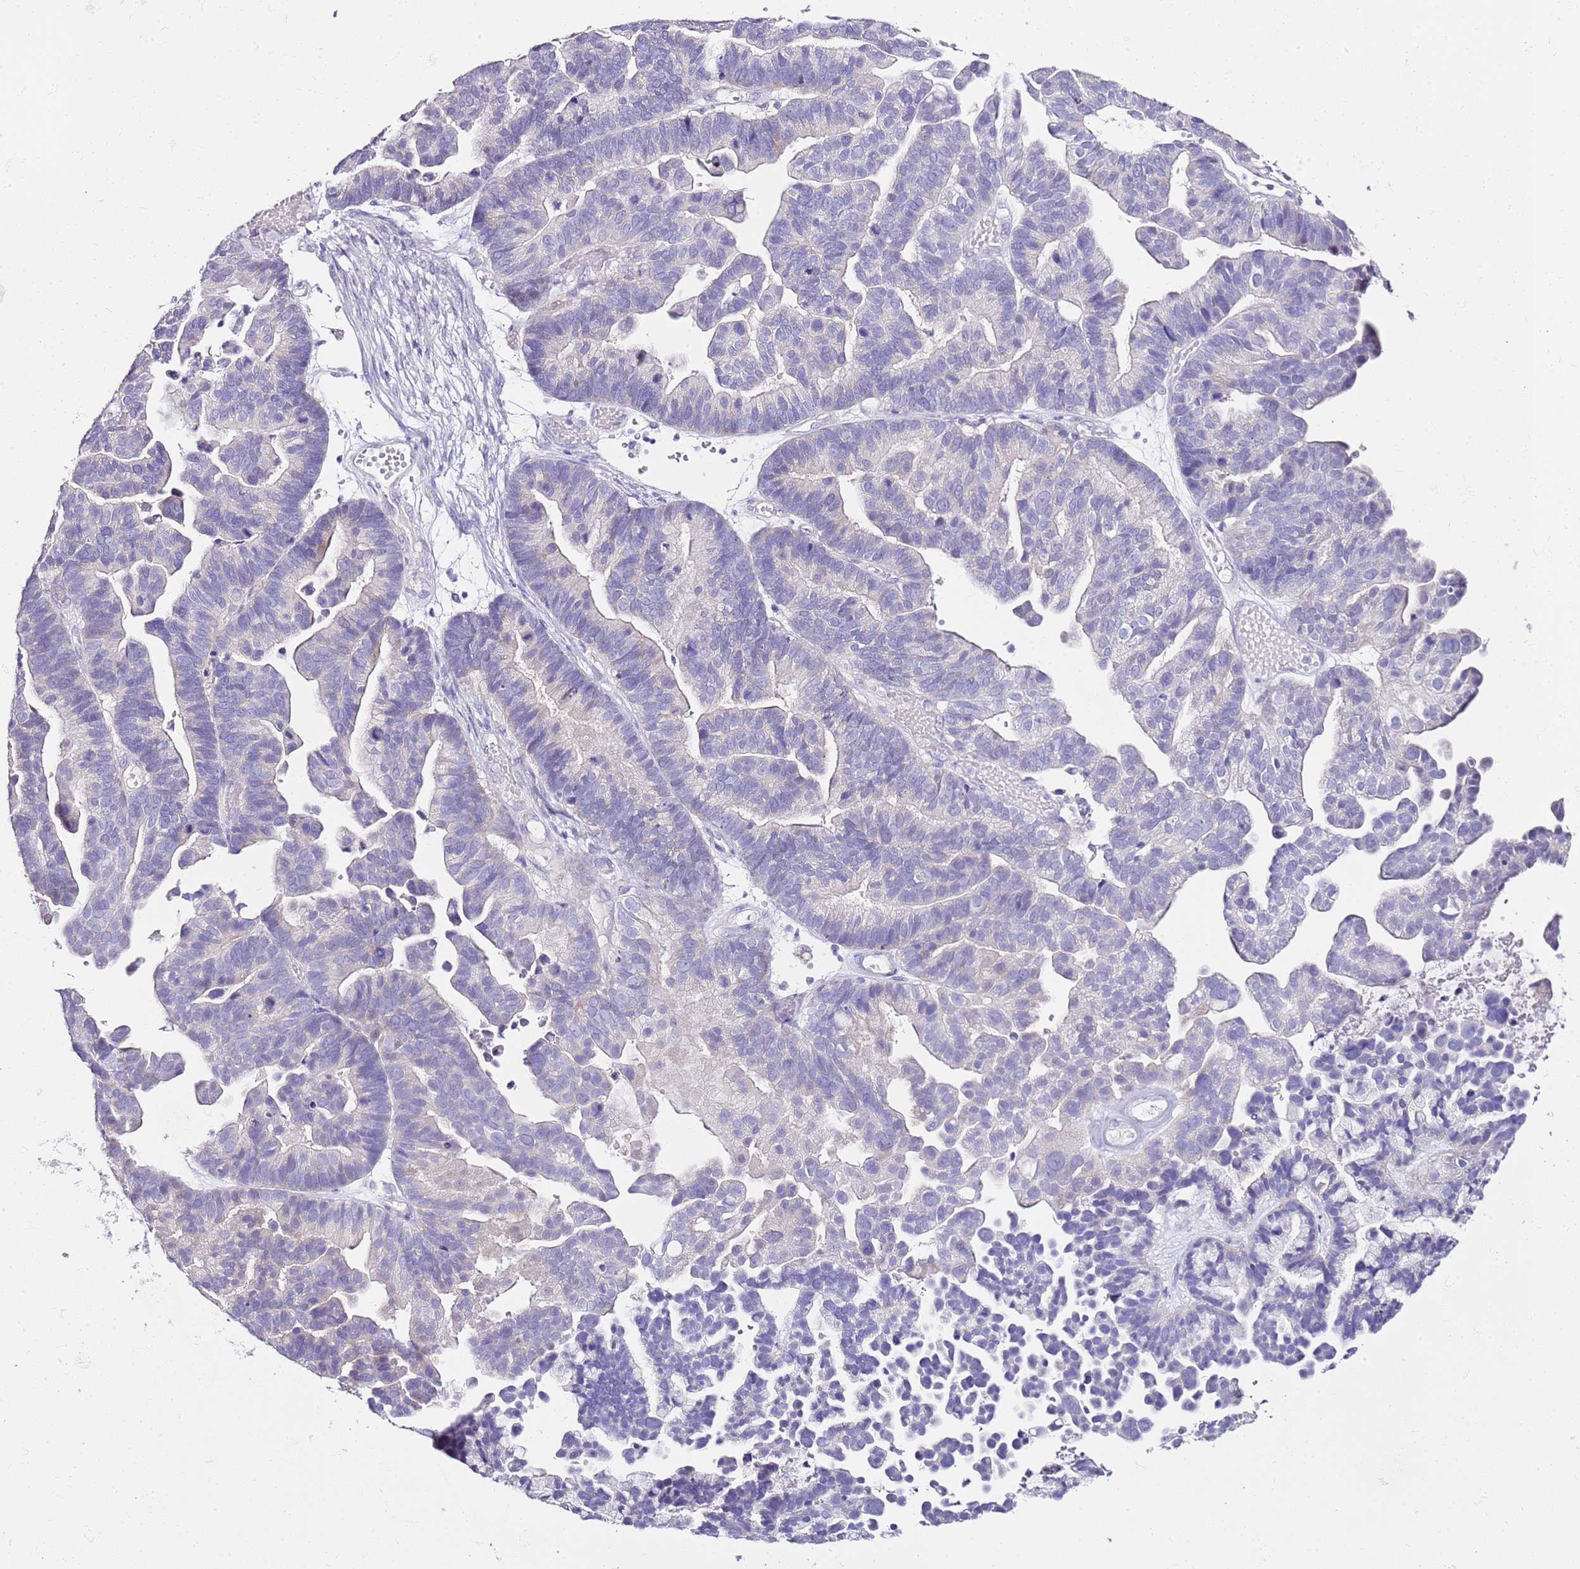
{"staining": {"intensity": "negative", "quantity": "none", "location": "none"}, "tissue": "ovarian cancer", "cell_type": "Tumor cells", "image_type": "cancer", "snomed": [{"axis": "morphology", "description": "Cystadenocarcinoma, serous, NOS"}, {"axis": "topography", "description": "Ovary"}], "caption": "An immunohistochemistry micrograph of ovarian cancer is shown. There is no staining in tumor cells of ovarian cancer.", "gene": "MYBPC3", "patient": {"sex": "female", "age": 56}}